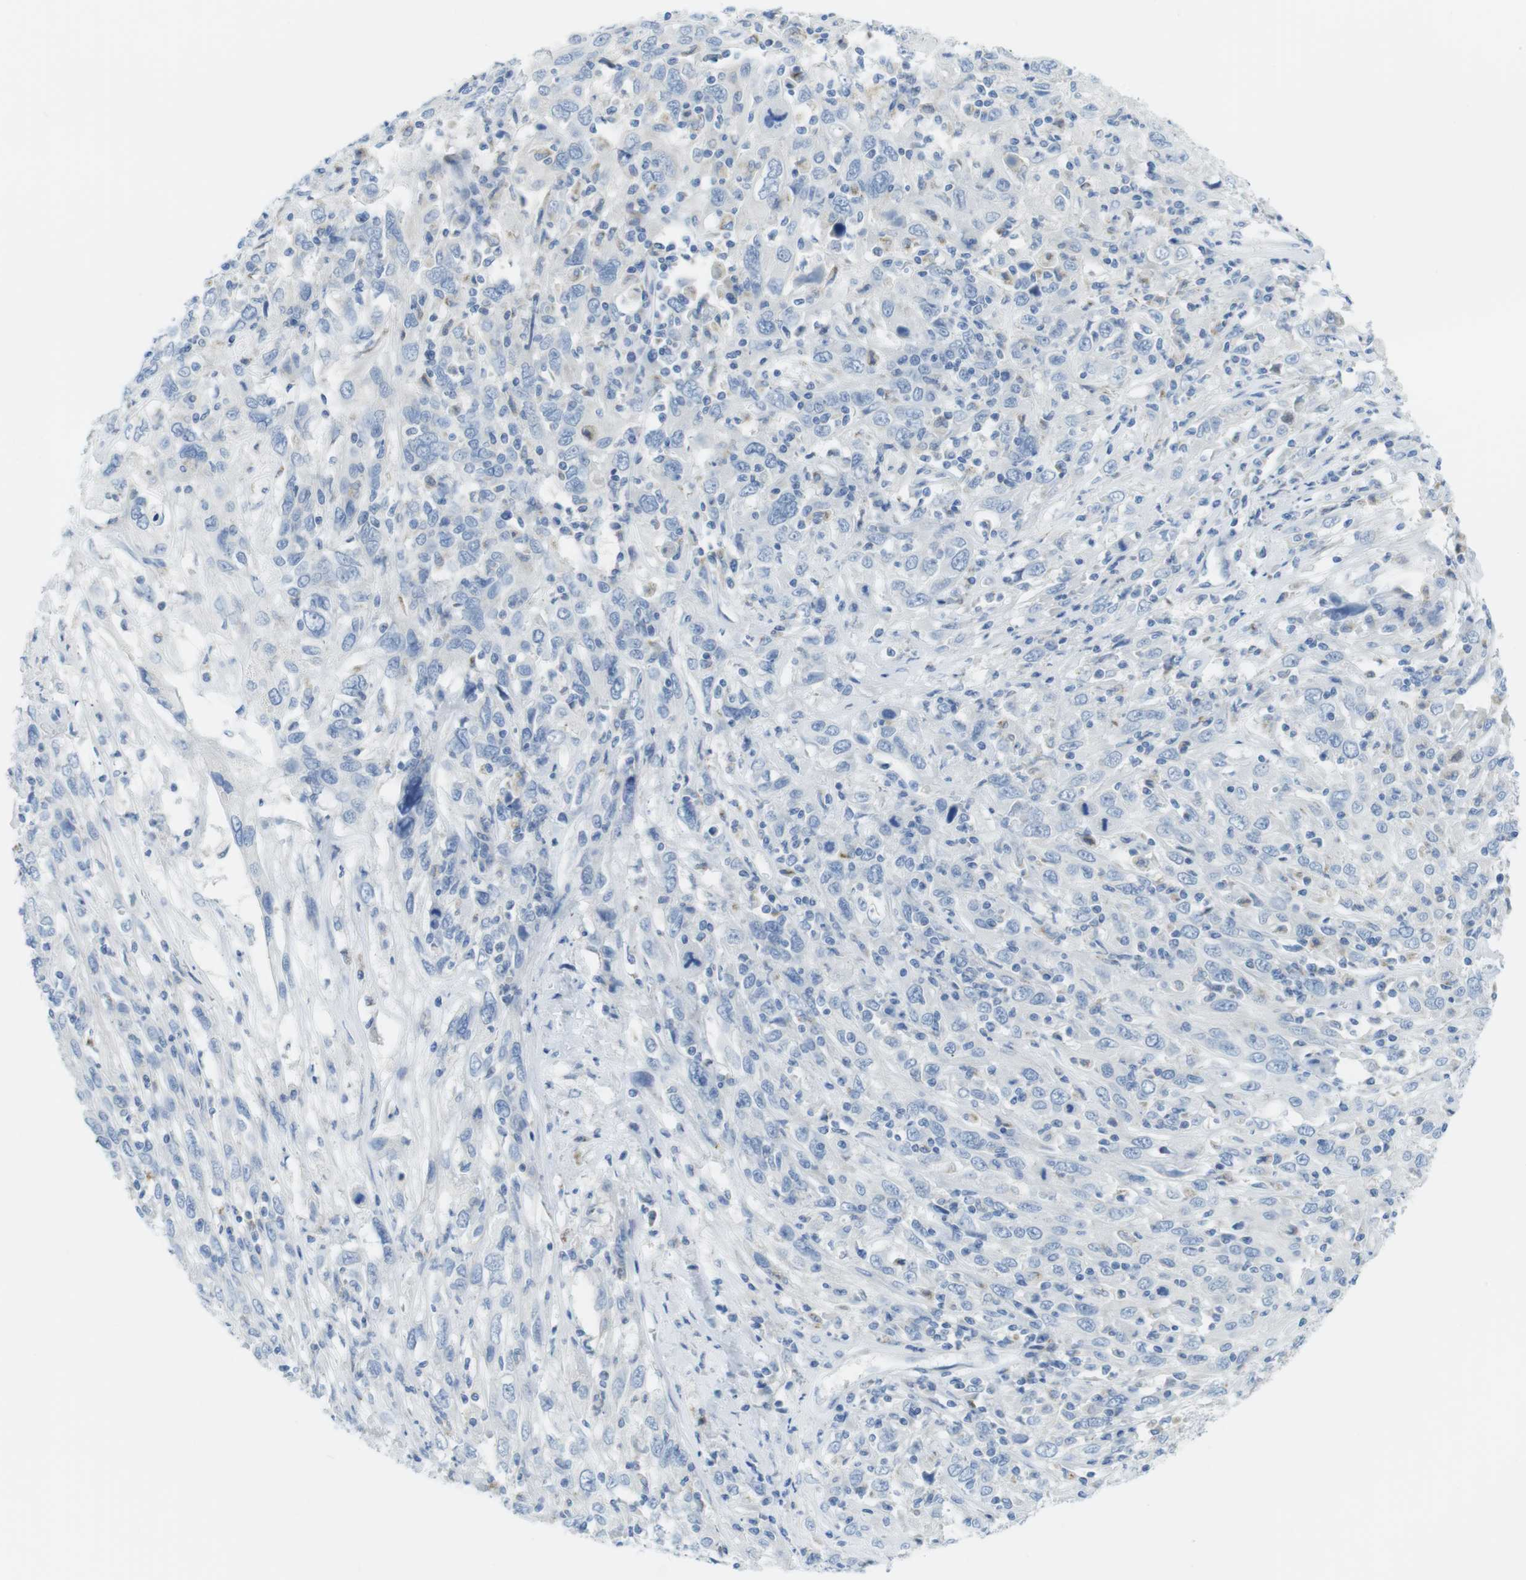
{"staining": {"intensity": "negative", "quantity": "none", "location": "none"}, "tissue": "cervical cancer", "cell_type": "Tumor cells", "image_type": "cancer", "snomed": [{"axis": "morphology", "description": "Squamous cell carcinoma, NOS"}, {"axis": "topography", "description": "Cervix"}], "caption": "An immunohistochemistry histopathology image of cervical squamous cell carcinoma is shown. There is no staining in tumor cells of cervical squamous cell carcinoma. (DAB (3,3'-diaminobenzidine) immunohistochemistry with hematoxylin counter stain).", "gene": "ASIC5", "patient": {"sex": "female", "age": 46}}